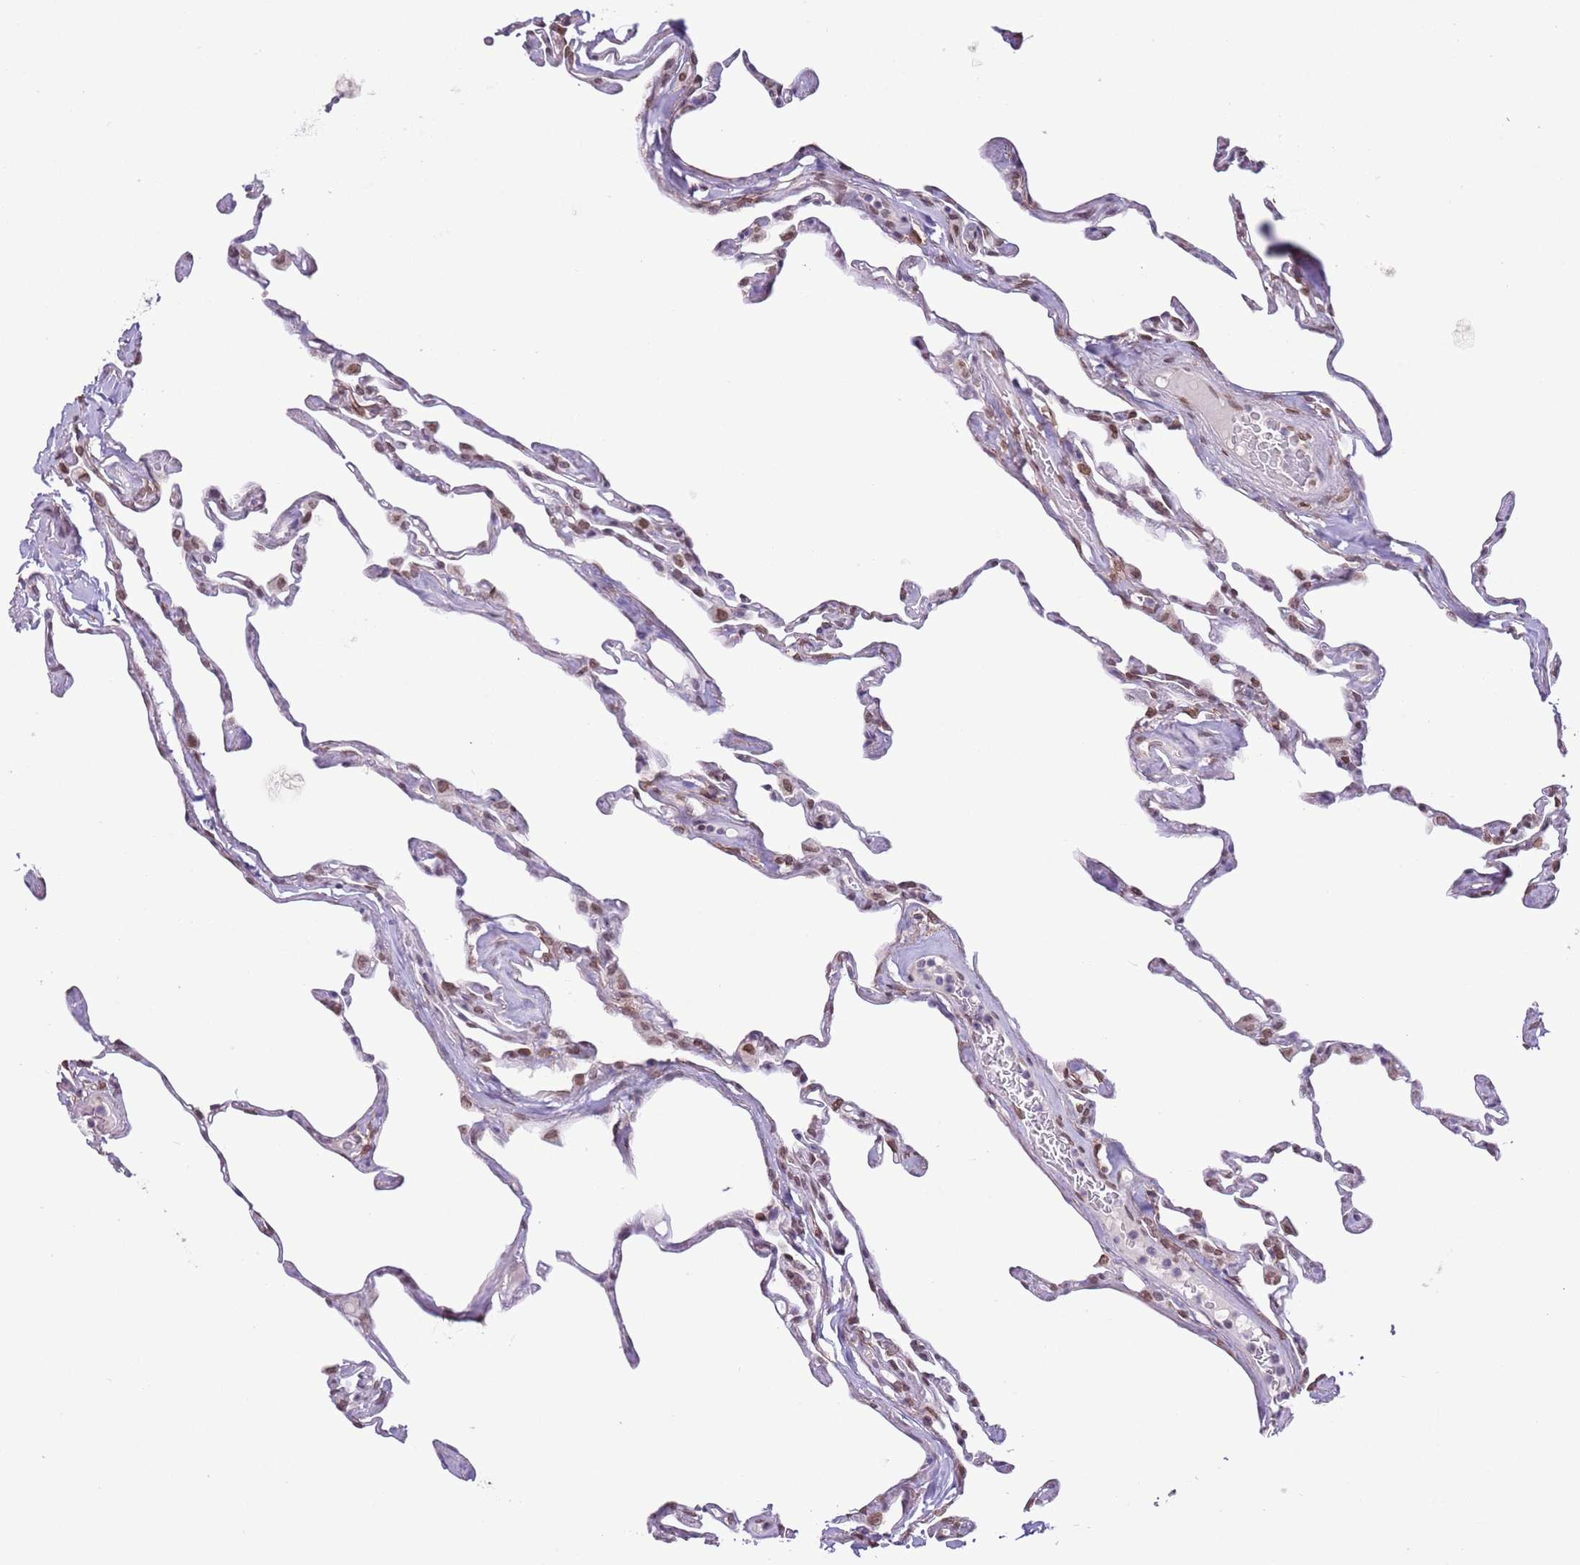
{"staining": {"intensity": "moderate", "quantity": "25%-75%", "location": "nuclear"}, "tissue": "lung", "cell_type": "Alveolar cells", "image_type": "normal", "snomed": [{"axis": "morphology", "description": "Normal tissue, NOS"}, {"axis": "topography", "description": "Lung"}], "caption": "Brown immunohistochemical staining in benign lung exhibits moderate nuclear staining in about 25%-75% of alveolar cells. The protein of interest is stained brown, and the nuclei are stained in blue (DAB (3,3'-diaminobenzidine) IHC with brightfield microscopy, high magnification).", "gene": "ZGLP1", "patient": {"sex": "male", "age": 65}}